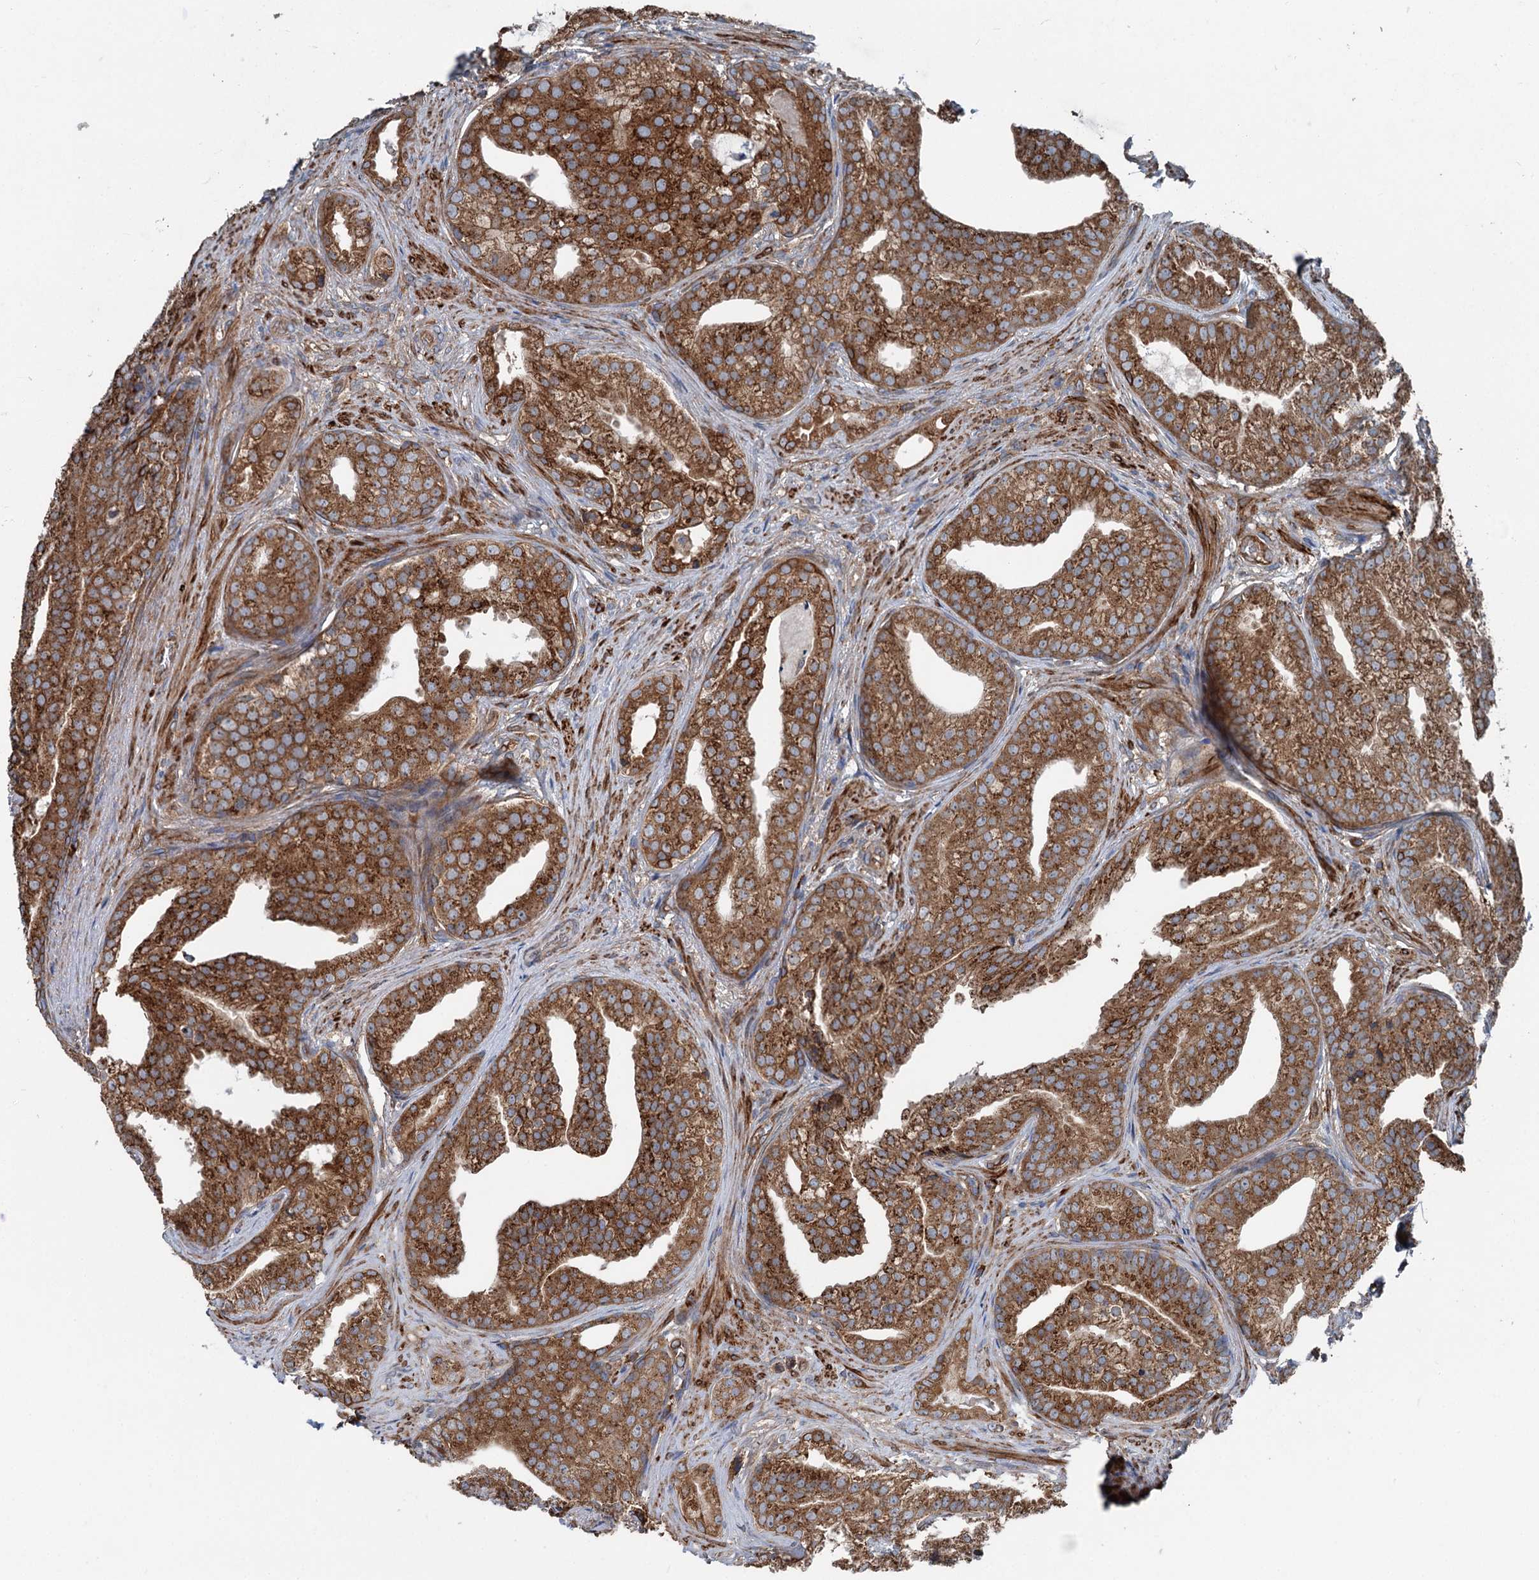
{"staining": {"intensity": "strong", "quantity": ">75%", "location": "cytoplasmic/membranous"}, "tissue": "prostate cancer", "cell_type": "Tumor cells", "image_type": "cancer", "snomed": [{"axis": "morphology", "description": "Adenocarcinoma, Low grade"}, {"axis": "topography", "description": "Prostate"}], "caption": "Immunohistochemical staining of human prostate adenocarcinoma (low-grade) reveals high levels of strong cytoplasmic/membranous protein staining in approximately >75% of tumor cells. (DAB = brown stain, brightfield microscopy at high magnification).", "gene": "CALCOCO1", "patient": {"sex": "male", "age": 71}}